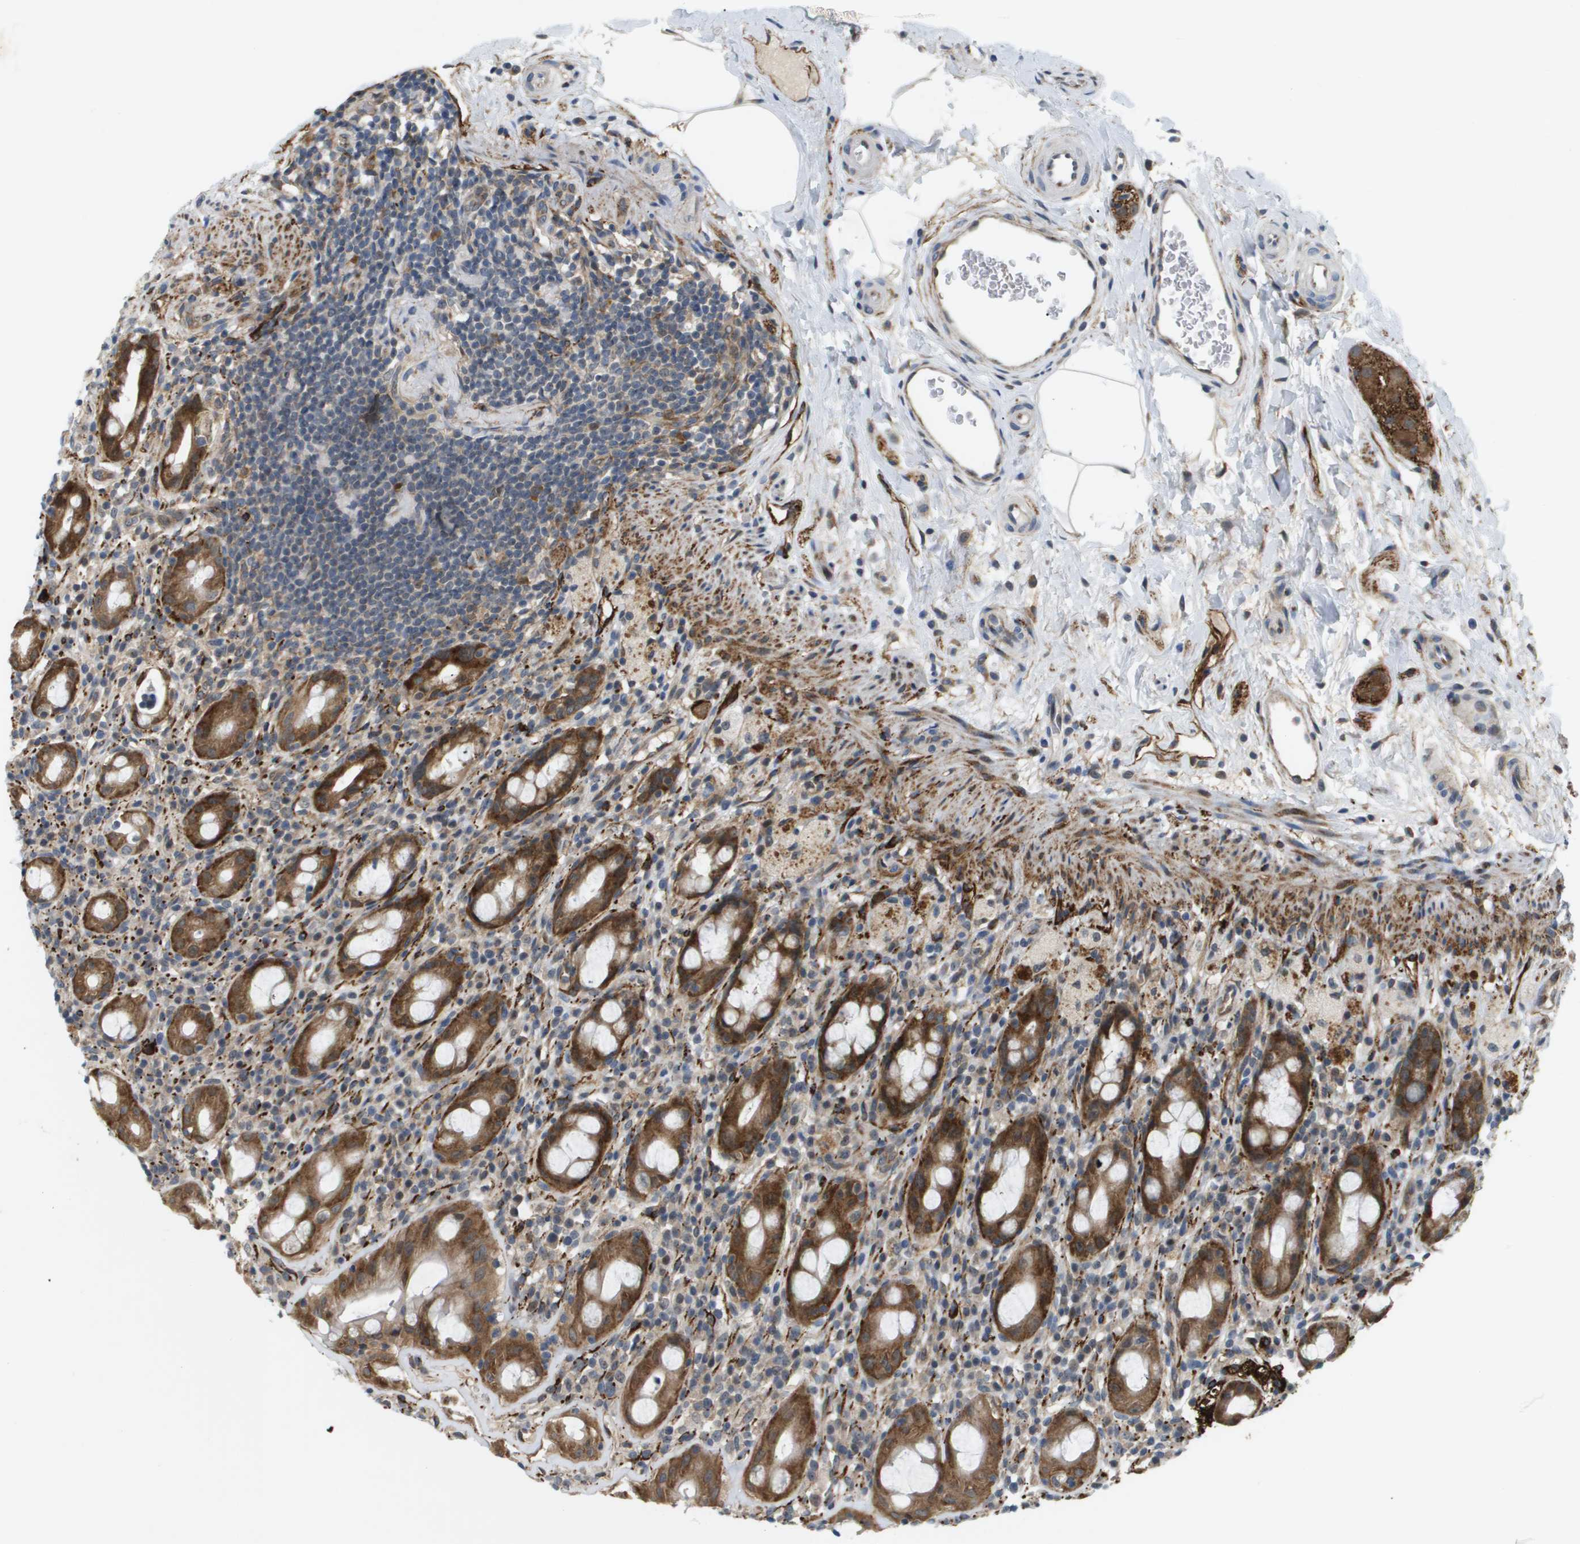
{"staining": {"intensity": "moderate", "quantity": ">75%", "location": "cytoplasmic/membranous"}, "tissue": "rectum", "cell_type": "Glandular cells", "image_type": "normal", "snomed": [{"axis": "morphology", "description": "Normal tissue, NOS"}, {"axis": "topography", "description": "Rectum"}], "caption": "Immunohistochemistry (IHC) histopathology image of benign human rectum stained for a protein (brown), which shows medium levels of moderate cytoplasmic/membranous staining in approximately >75% of glandular cells.", "gene": "OTUD5", "patient": {"sex": "male", "age": 44}}